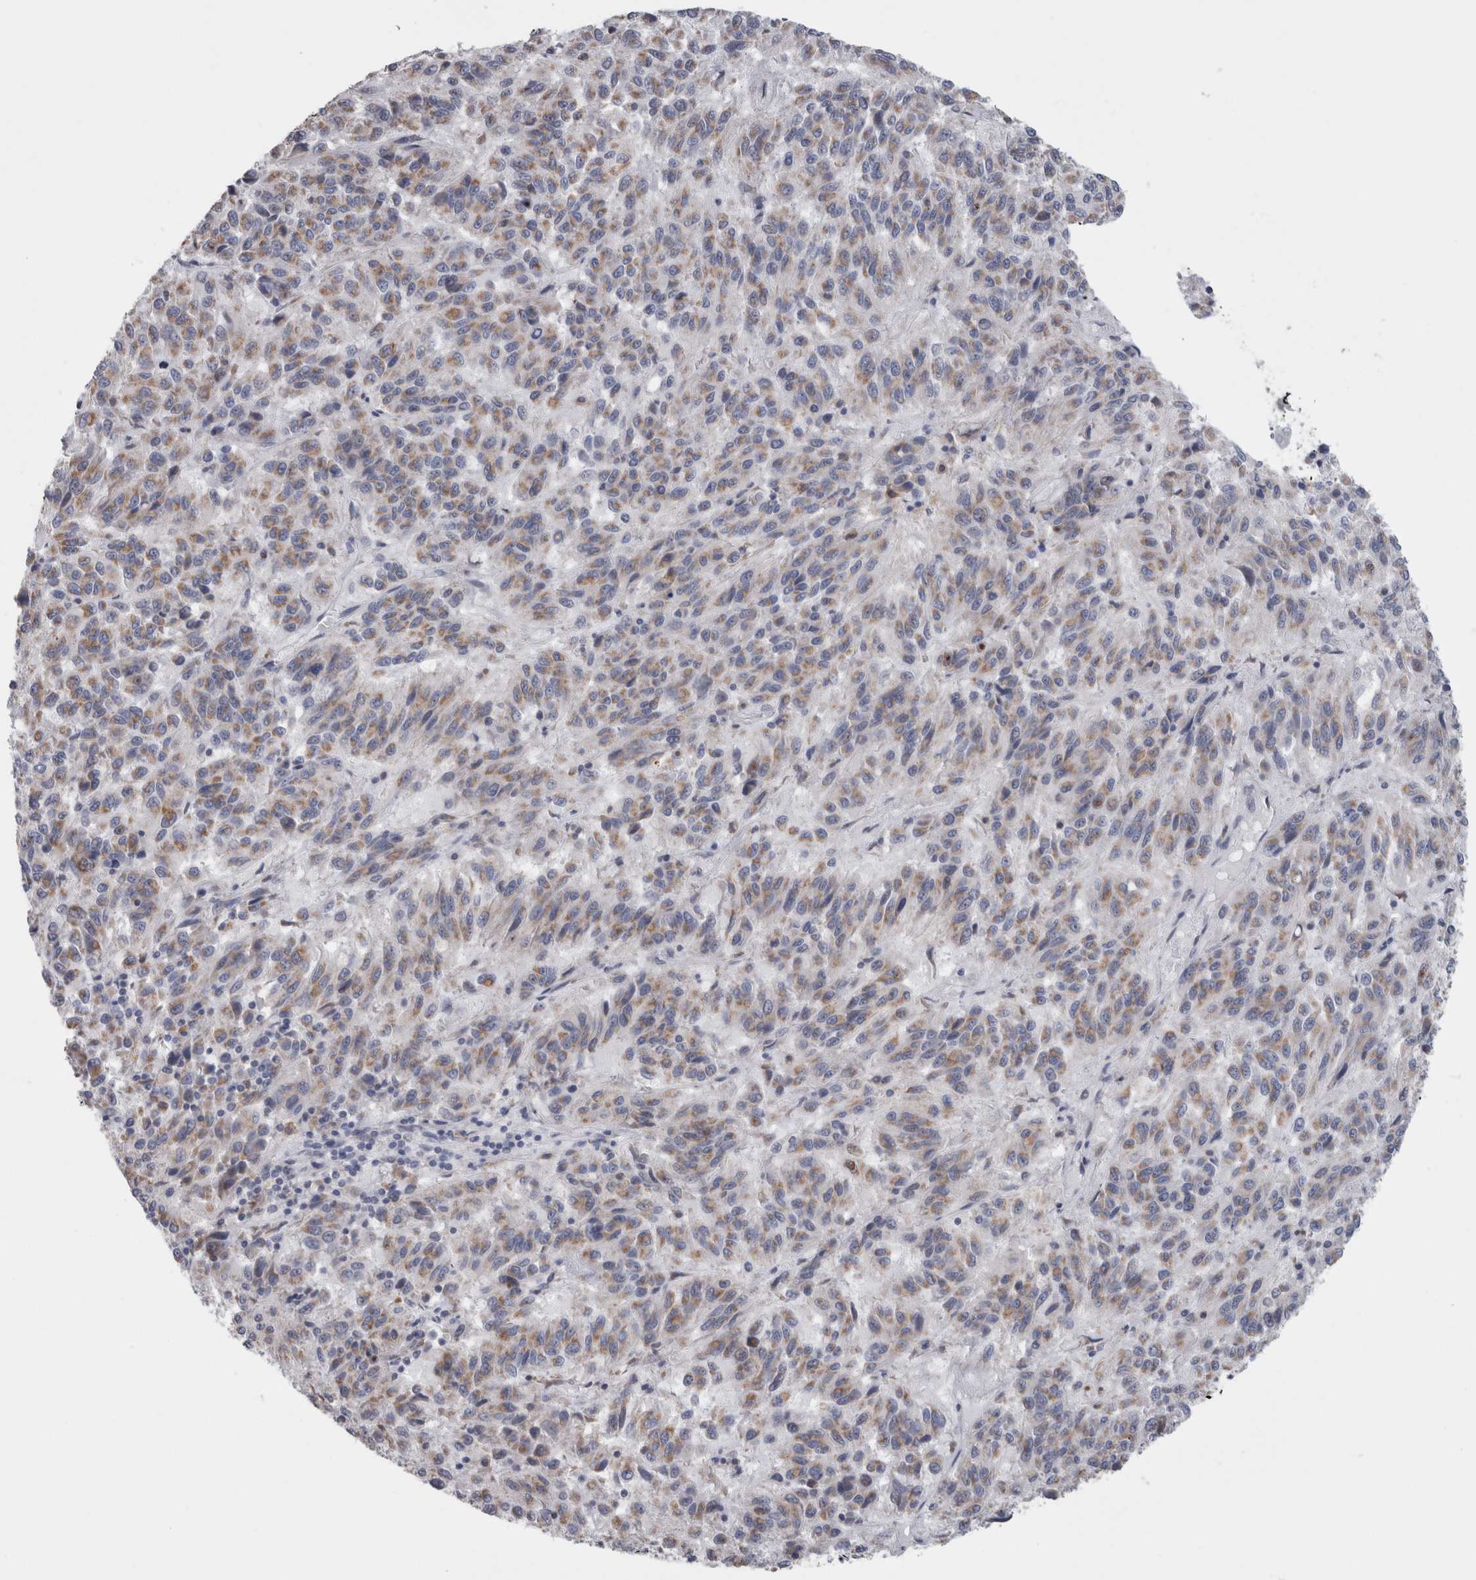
{"staining": {"intensity": "weak", "quantity": ">75%", "location": "cytoplasmic/membranous"}, "tissue": "melanoma", "cell_type": "Tumor cells", "image_type": "cancer", "snomed": [{"axis": "morphology", "description": "Malignant melanoma, Metastatic site"}, {"axis": "topography", "description": "Lung"}], "caption": "Immunohistochemical staining of melanoma exhibits low levels of weak cytoplasmic/membranous positivity in about >75% of tumor cells.", "gene": "GDAP1", "patient": {"sex": "male", "age": 64}}